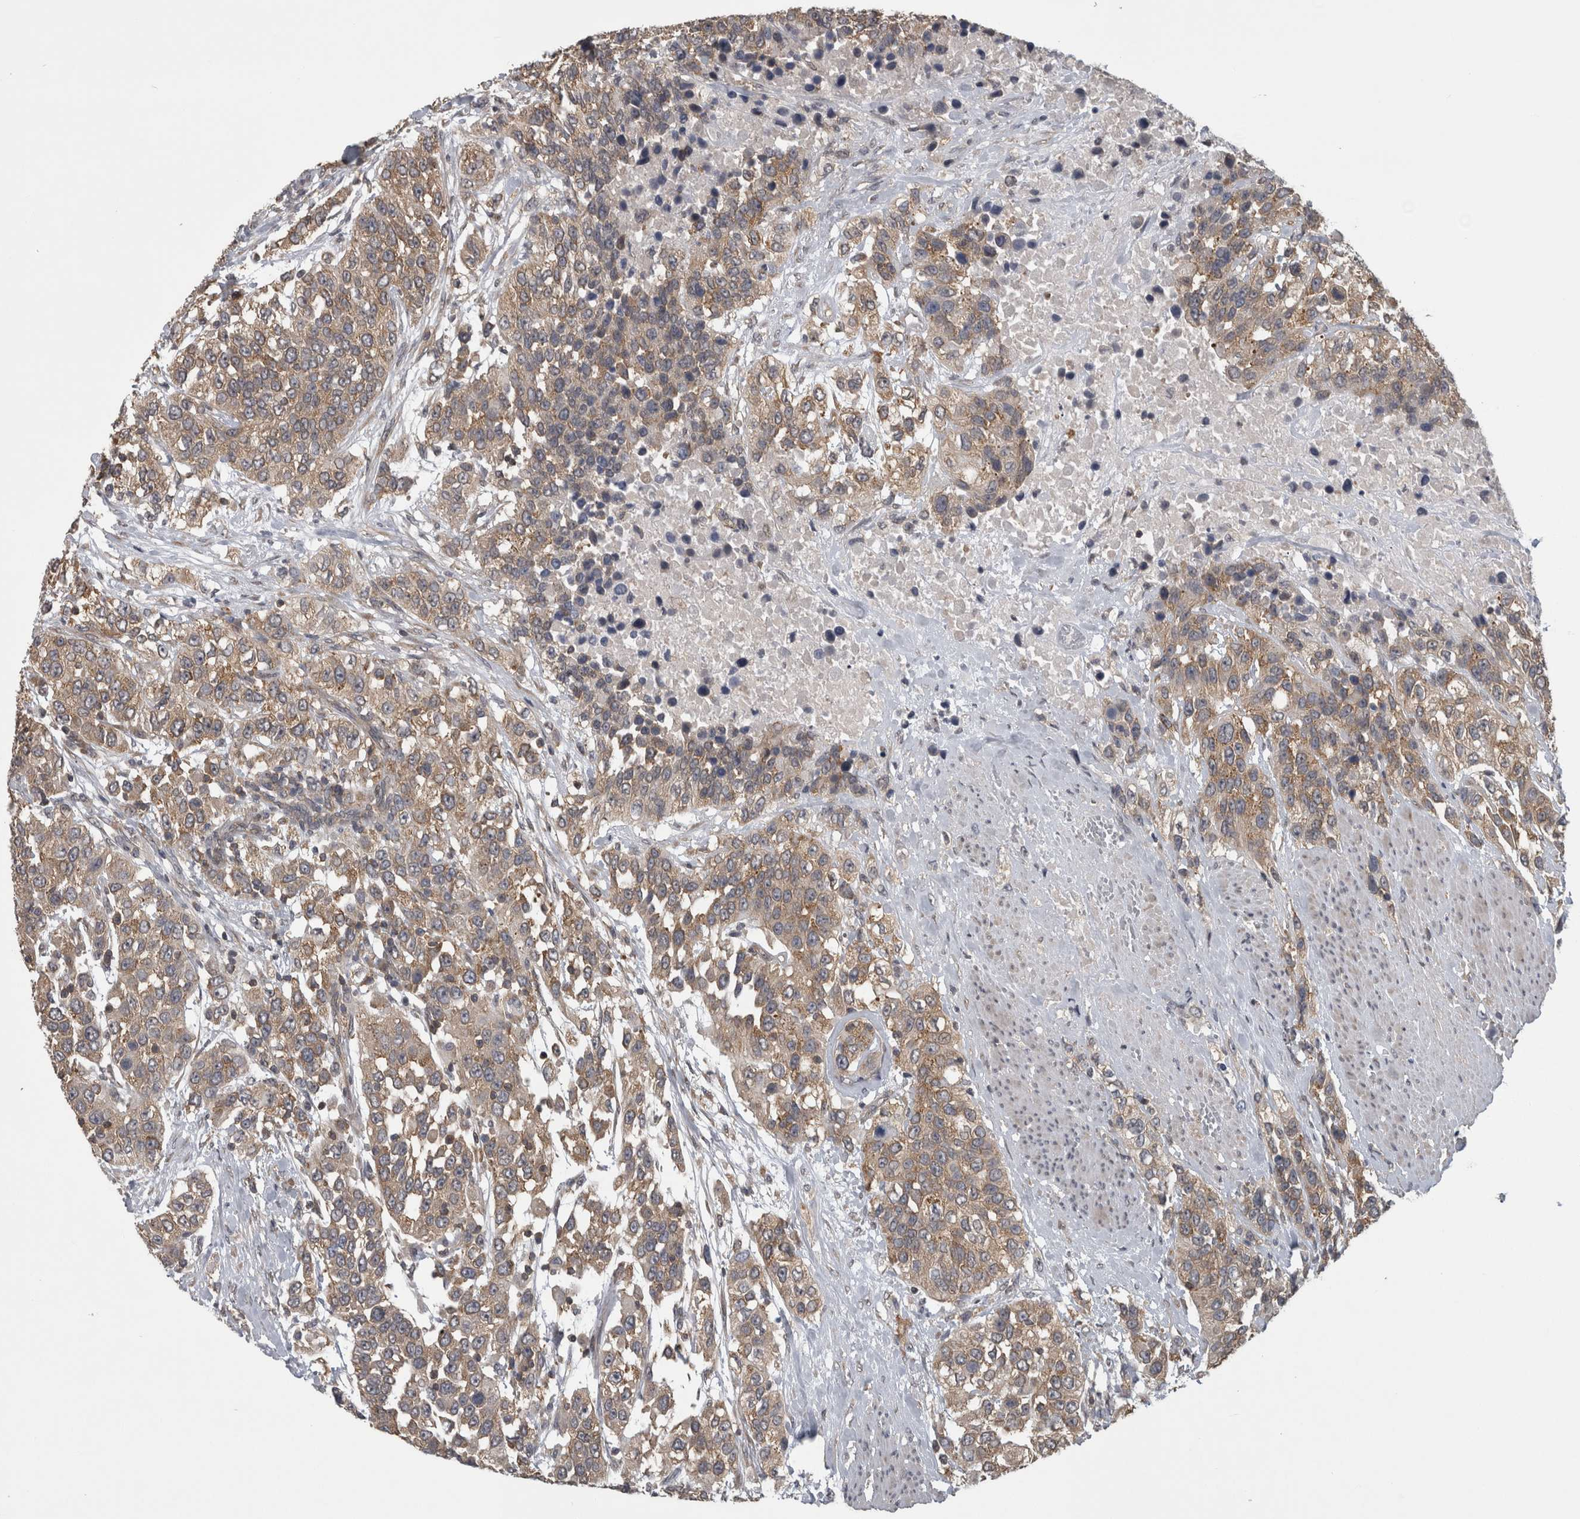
{"staining": {"intensity": "moderate", "quantity": ">75%", "location": "cytoplasmic/membranous"}, "tissue": "urothelial cancer", "cell_type": "Tumor cells", "image_type": "cancer", "snomed": [{"axis": "morphology", "description": "Urothelial carcinoma, High grade"}, {"axis": "topography", "description": "Urinary bladder"}], "caption": "A medium amount of moderate cytoplasmic/membranous expression is appreciated in approximately >75% of tumor cells in urothelial carcinoma (high-grade) tissue. The staining is performed using DAB brown chromogen to label protein expression. The nuclei are counter-stained blue using hematoxylin.", "gene": "ATXN2", "patient": {"sex": "female", "age": 80}}